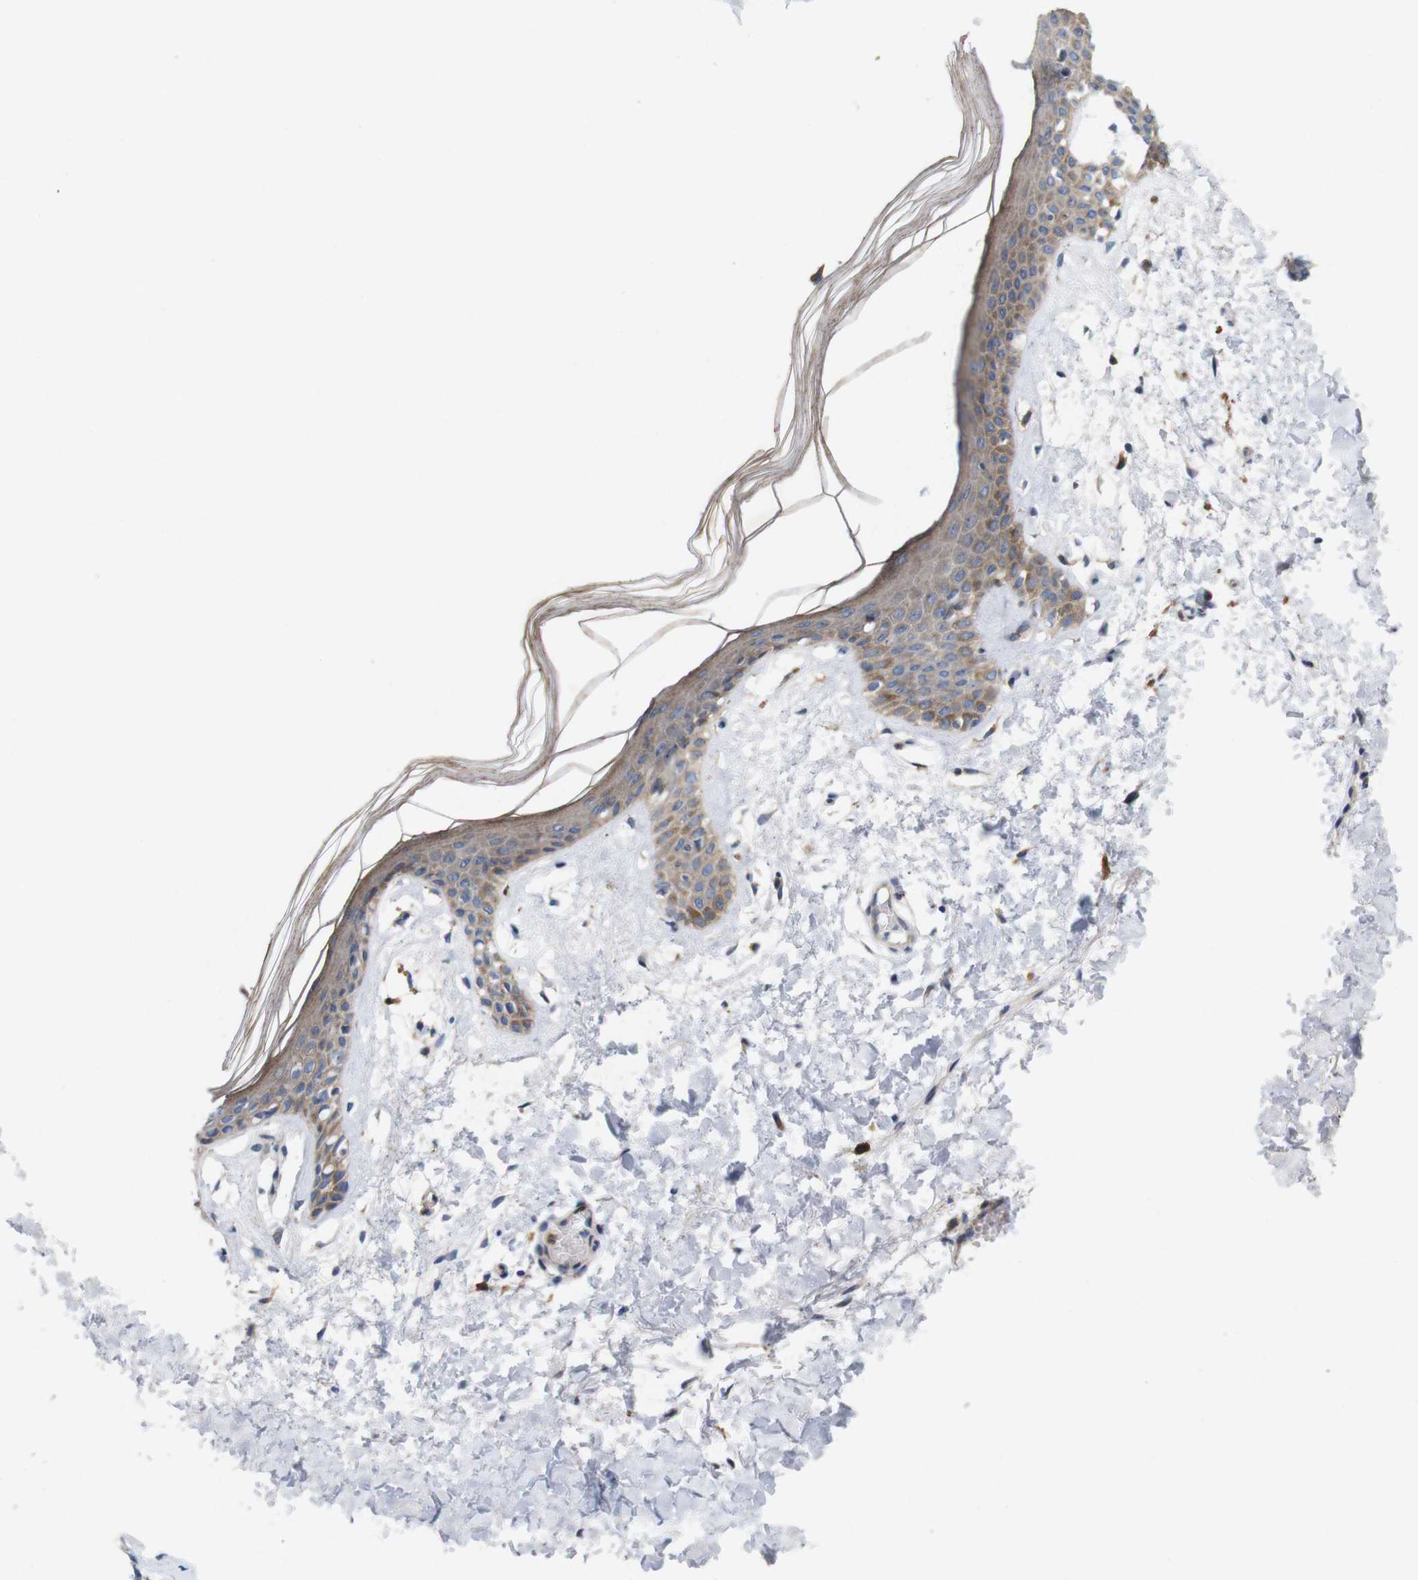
{"staining": {"intensity": "weak", "quantity": ">75%", "location": "cytoplasmic/membranous"}, "tissue": "skin", "cell_type": "Fibroblasts", "image_type": "normal", "snomed": [{"axis": "morphology", "description": "Normal tissue, NOS"}, {"axis": "topography", "description": "Skin"}], "caption": "Immunohistochemistry (DAB) staining of benign human skin reveals weak cytoplasmic/membranous protein positivity in approximately >75% of fibroblasts.", "gene": "SIGLEC8", "patient": {"sex": "male", "age": 53}}